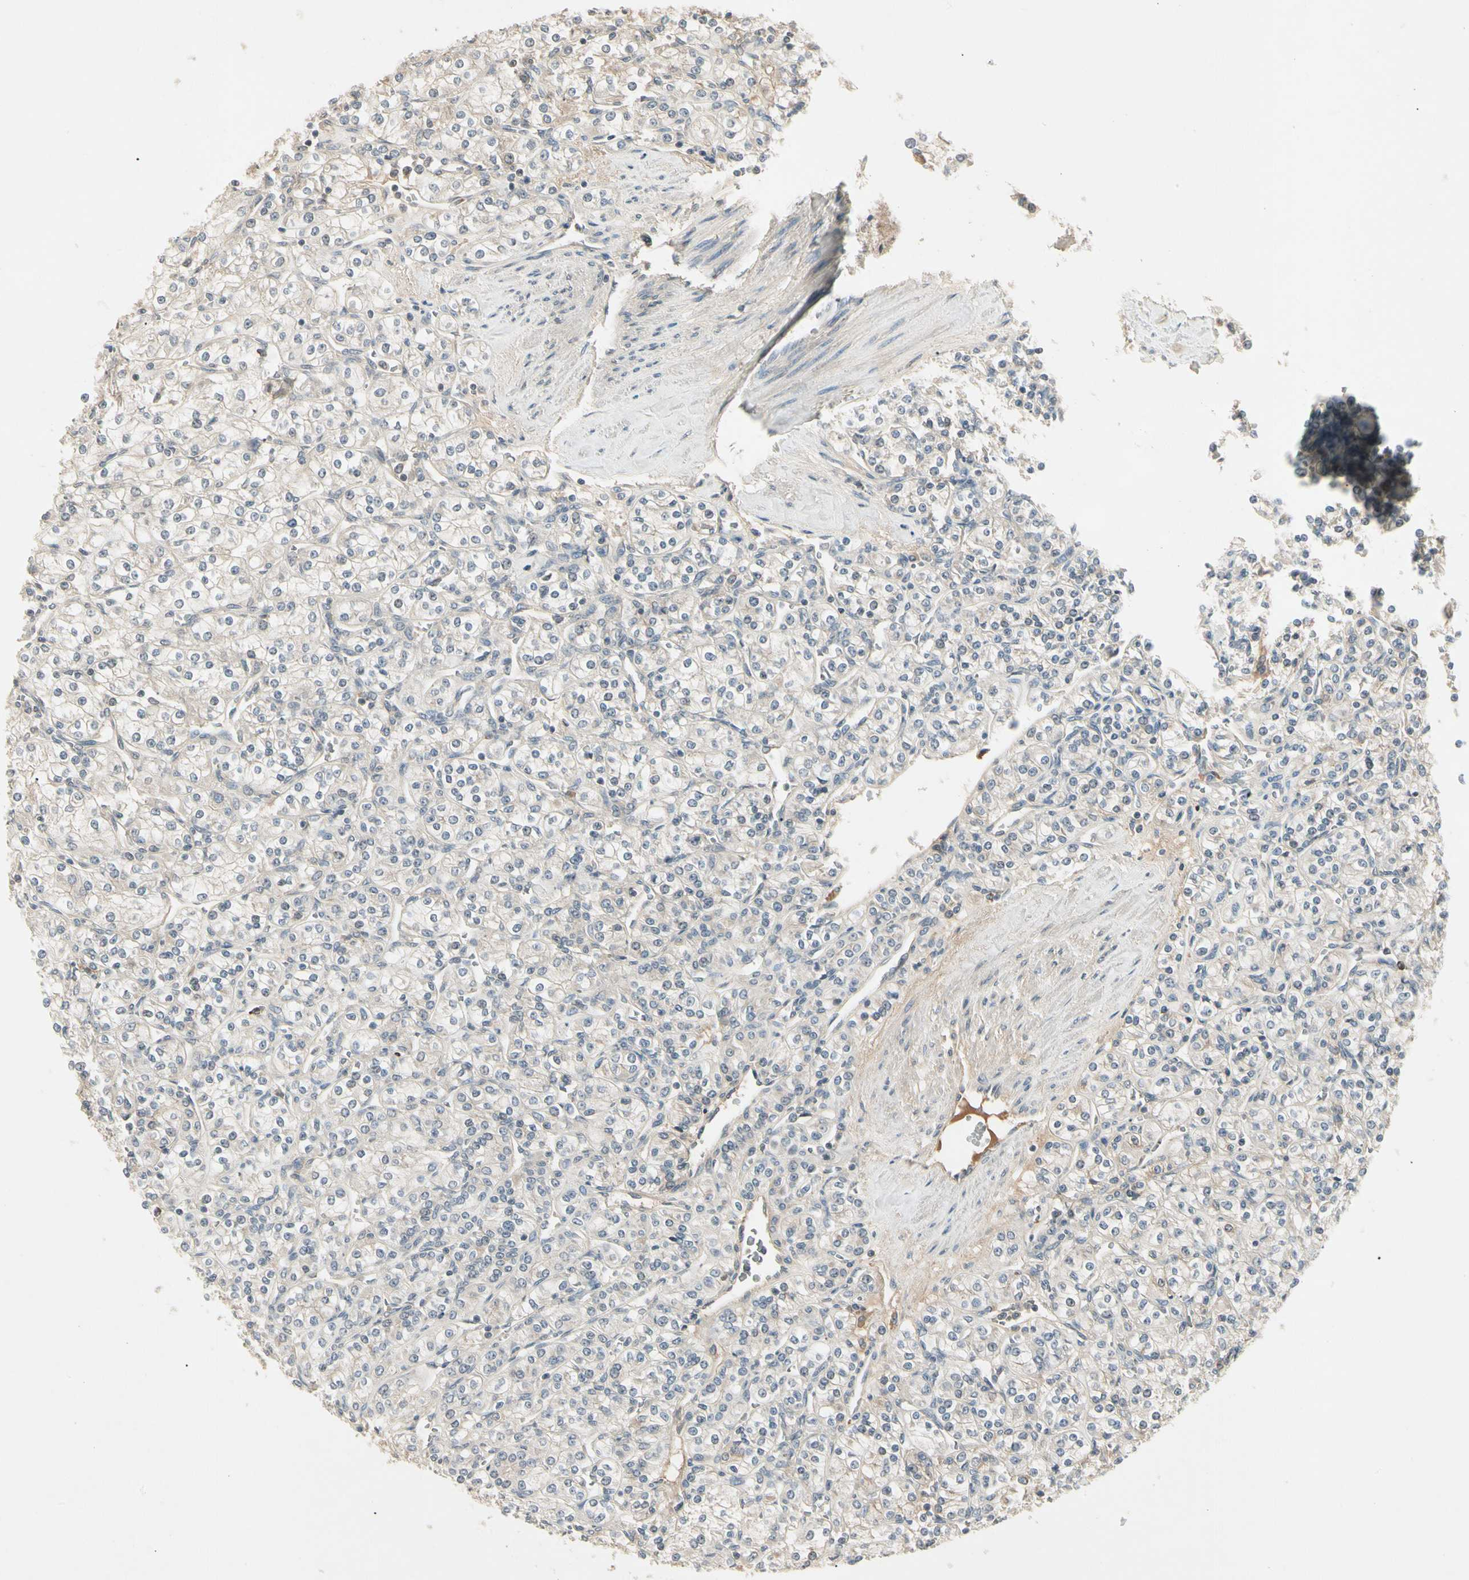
{"staining": {"intensity": "negative", "quantity": "none", "location": "none"}, "tissue": "renal cancer", "cell_type": "Tumor cells", "image_type": "cancer", "snomed": [{"axis": "morphology", "description": "Adenocarcinoma, NOS"}, {"axis": "topography", "description": "Kidney"}], "caption": "A high-resolution image shows immunohistochemistry (IHC) staining of renal cancer (adenocarcinoma), which displays no significant staining in tumor cells.", "gene": "CCL4", "patient": {"sex": "male", "age": 77}}